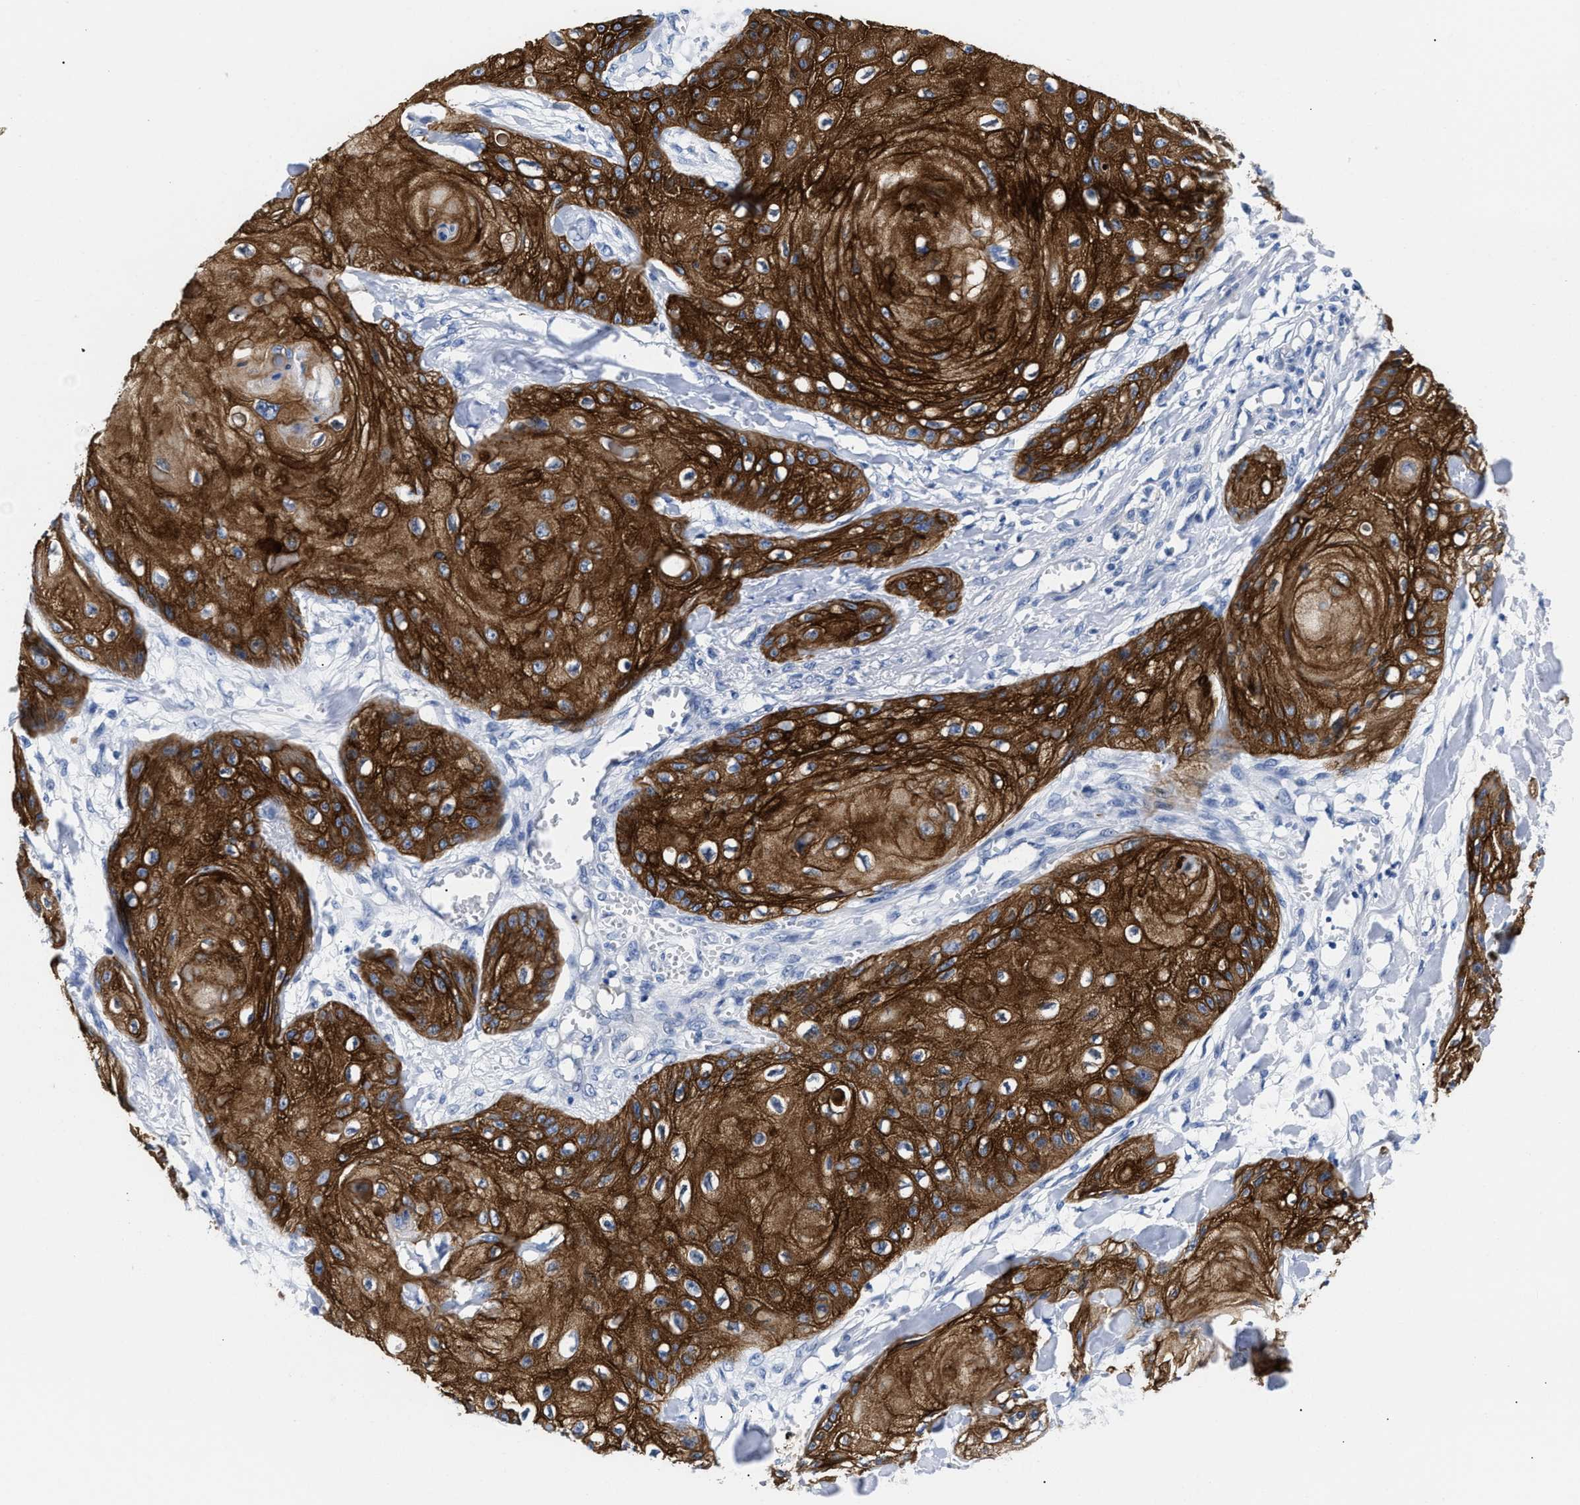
{"staining": {"intensity": "strong", "quantity": ">75%", "location": "cytoplasmic/membranous"}, "tissue": "skin cancer", "cell_type": "Tumor cells", "image_type": "cancer", "snomed": [{"axis": "morphology", "description": "Squamous cell carcinoma, NOS"}, {"axis": "topography", "description": "Skin"}], "caption": "Human squamous cell carcinoma (skin) stained for a protein (brown) exhibits strong cytoplasmic/membranous positive staining in approximately >75% of tumor cells.", "gene": "TRIM29", "patient": {"sex": "male", "age": 74}}